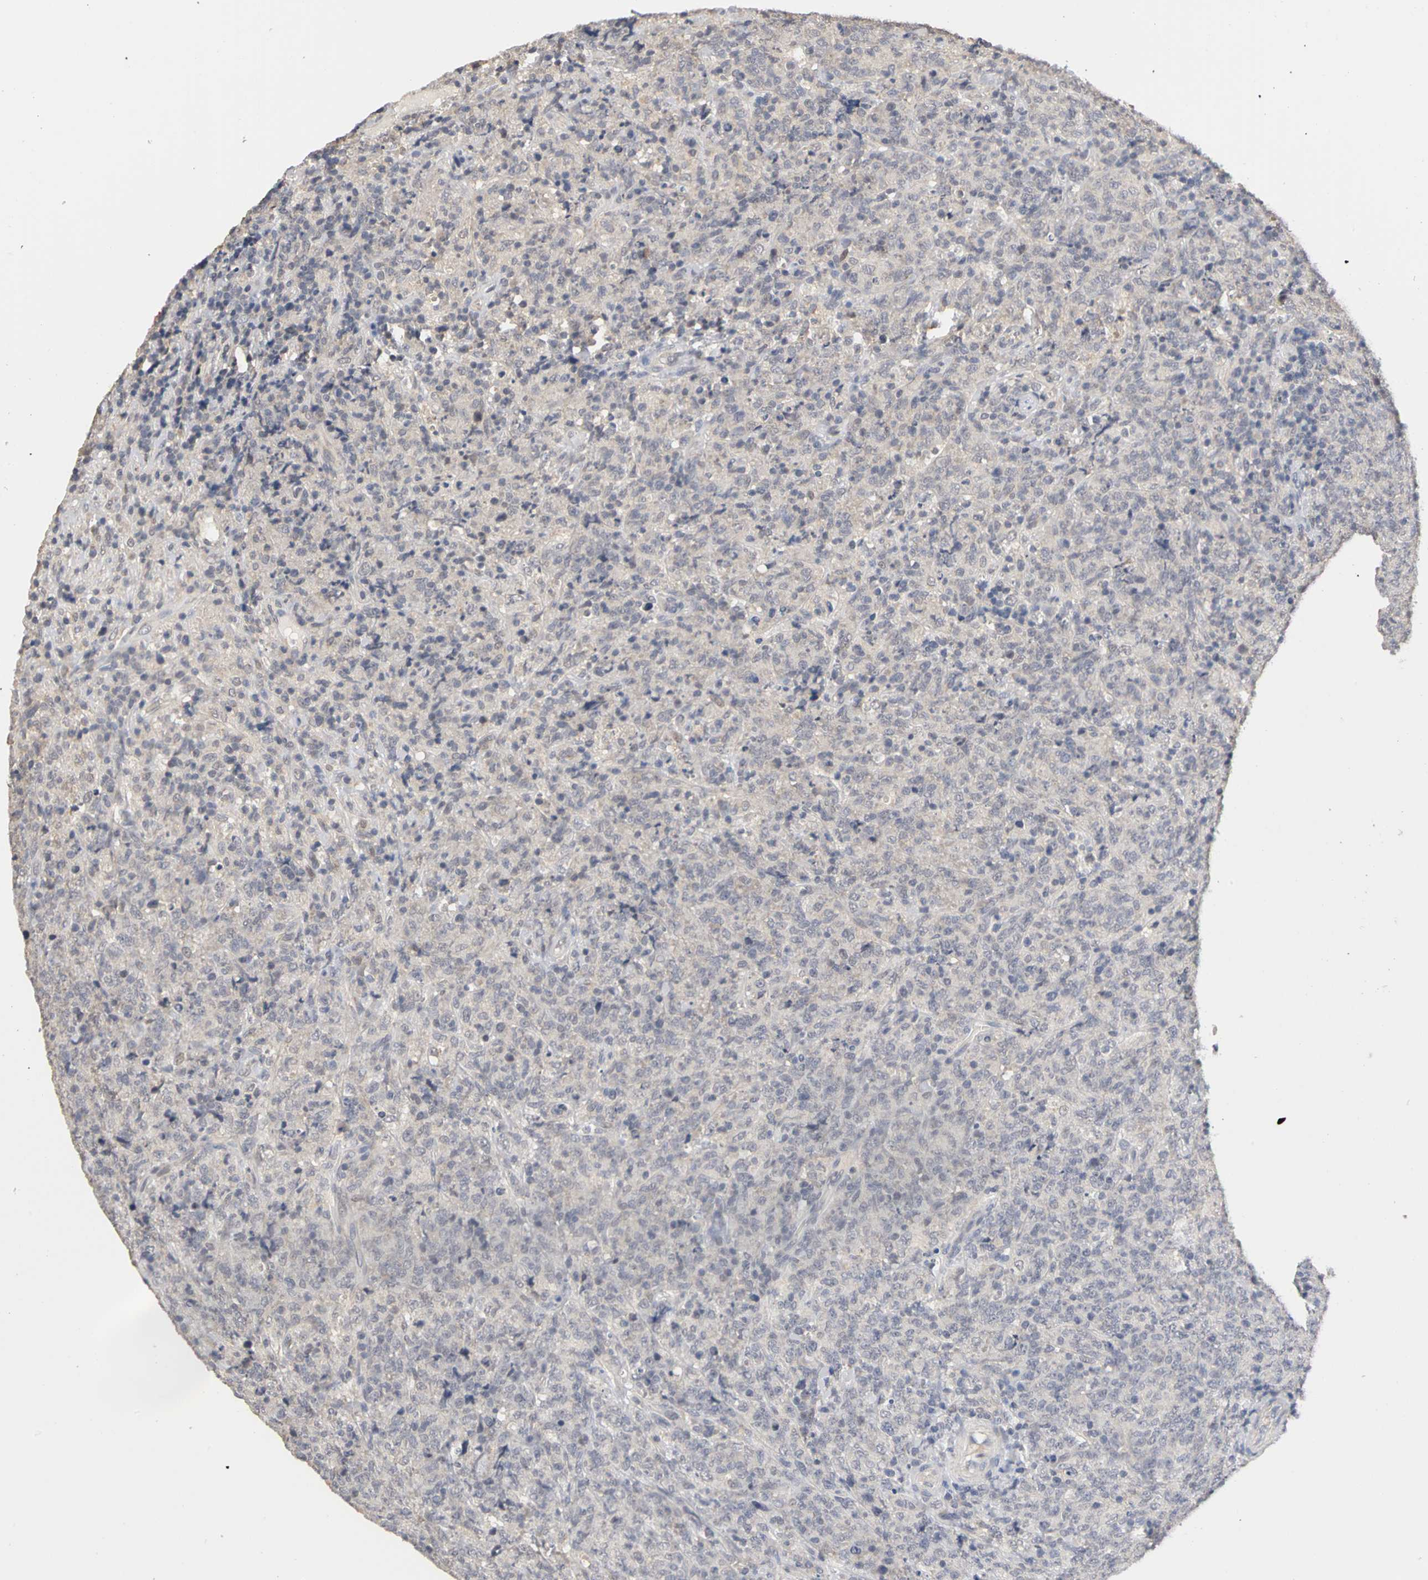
{"staining": {"intensity": "negative", "quantity": "none", "location": "none"}, "tissue": "lymphoma", "cell_type": "Tumor cells", "image_type": "cancer", "snomed": [{"axis": "morphology", "description": "Malignant lymphoma, non-Hodgkin's type, High grade"}, {"axis": "topography", "description": "Tonsil"}], "caption": "There is no significant expression in tumor cells of high-grade malignant lymphoma, non-Hodgkin's type.", "gene": "PGR", "patient": {"sex": "female", "age": 36}}